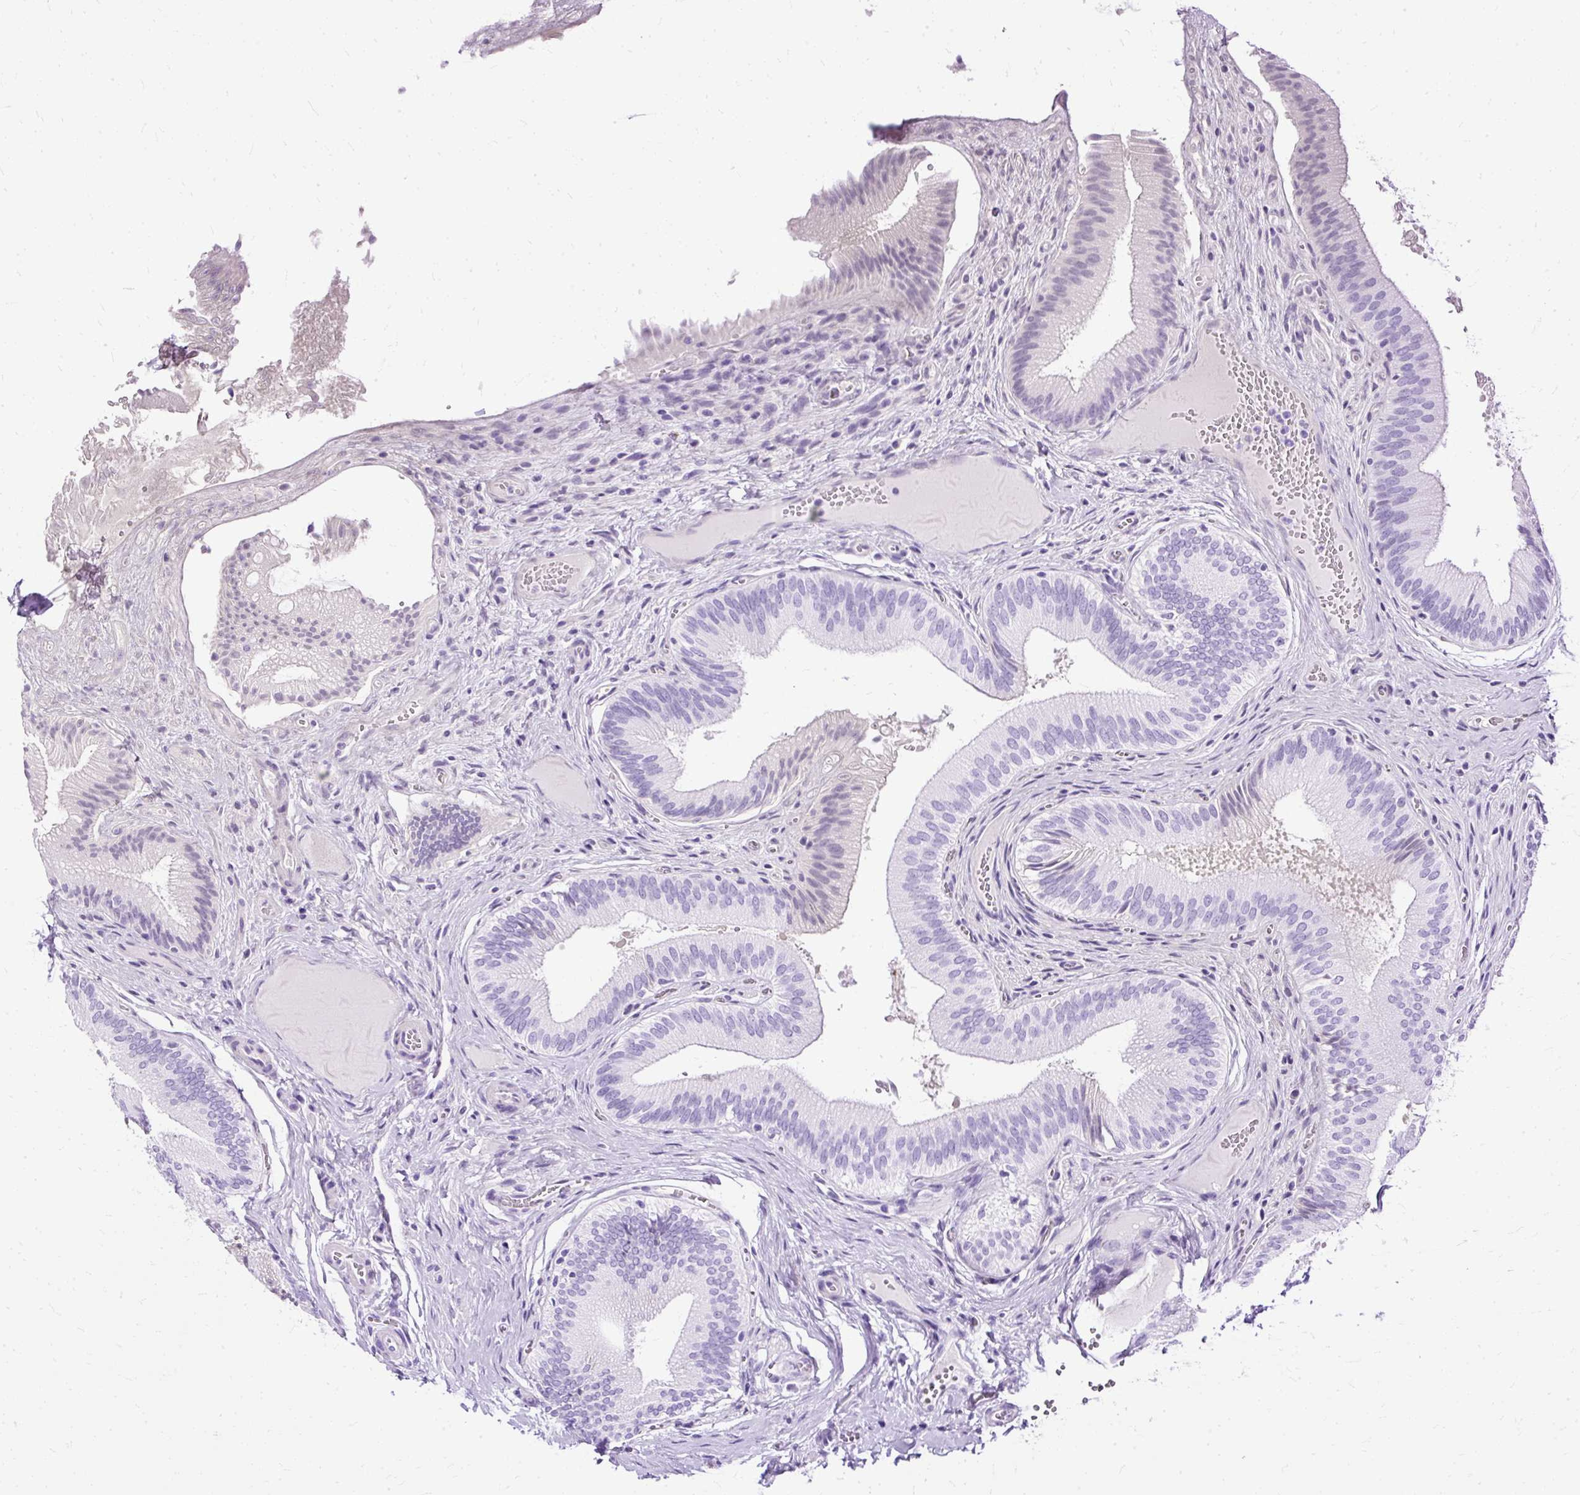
{"staining": {"intensity": "negative", "quantity": "none", "location": "none"}, "tissue": "gallbladder", "cell_type": "Glandular cells", "image_type": "normal", "snomed": [{"axis": "morphology", "description": "Normal tissue, NOS"}, {"axis": "topography", "description": "Gallbladder"}], "caption": "The immunohistochemistry (IHC) histopathology image has no significant staining in glandular cells of gallbladder.", "gene": "SLC8A2", "patient": {"sex": "male", "age": 17}}